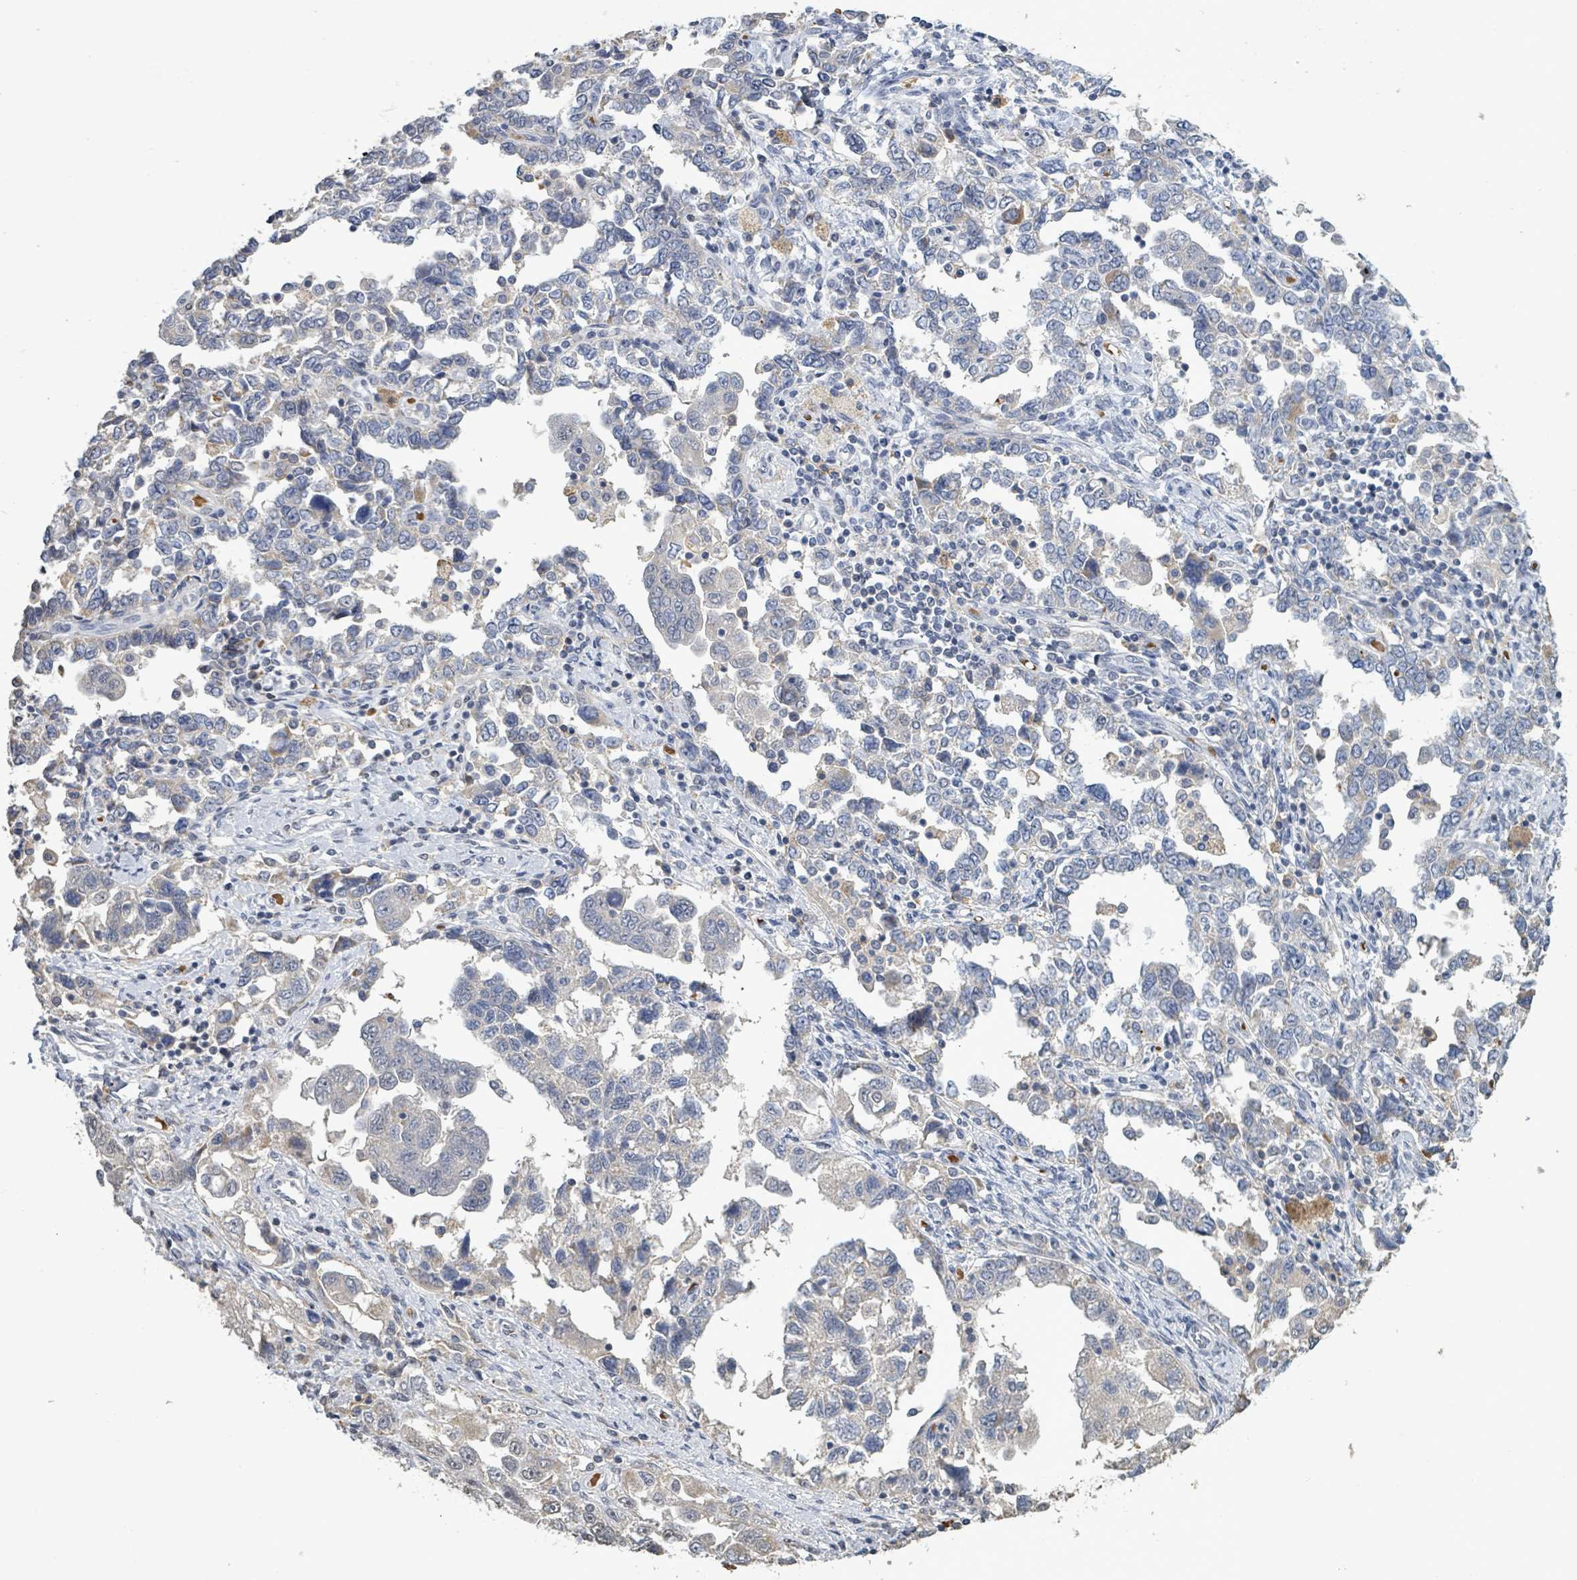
{"staining": {"intensity": "negative", "quantity": "none", "location": "none"}, "tissue": "ovarian cancer", "cell_type": "Tumor cells", "image_type": "cancer", "snomed": [{"axis": "morphology", "description": "Carcinoma, NOS"}, {"axis": "morphology", "description": "Cystadenocarcinoma, serous, NOS"}, {"axis": "topography", "description": "Ovary"}], "caption": "Immunohistochemistry (IHC) micrograph of ovarian carcinoma stained for a protein (brown), which demonstrates no expression in tumor cells.", "gene": "SEBOX", "patient": {"sex": "female", "age": 69}}